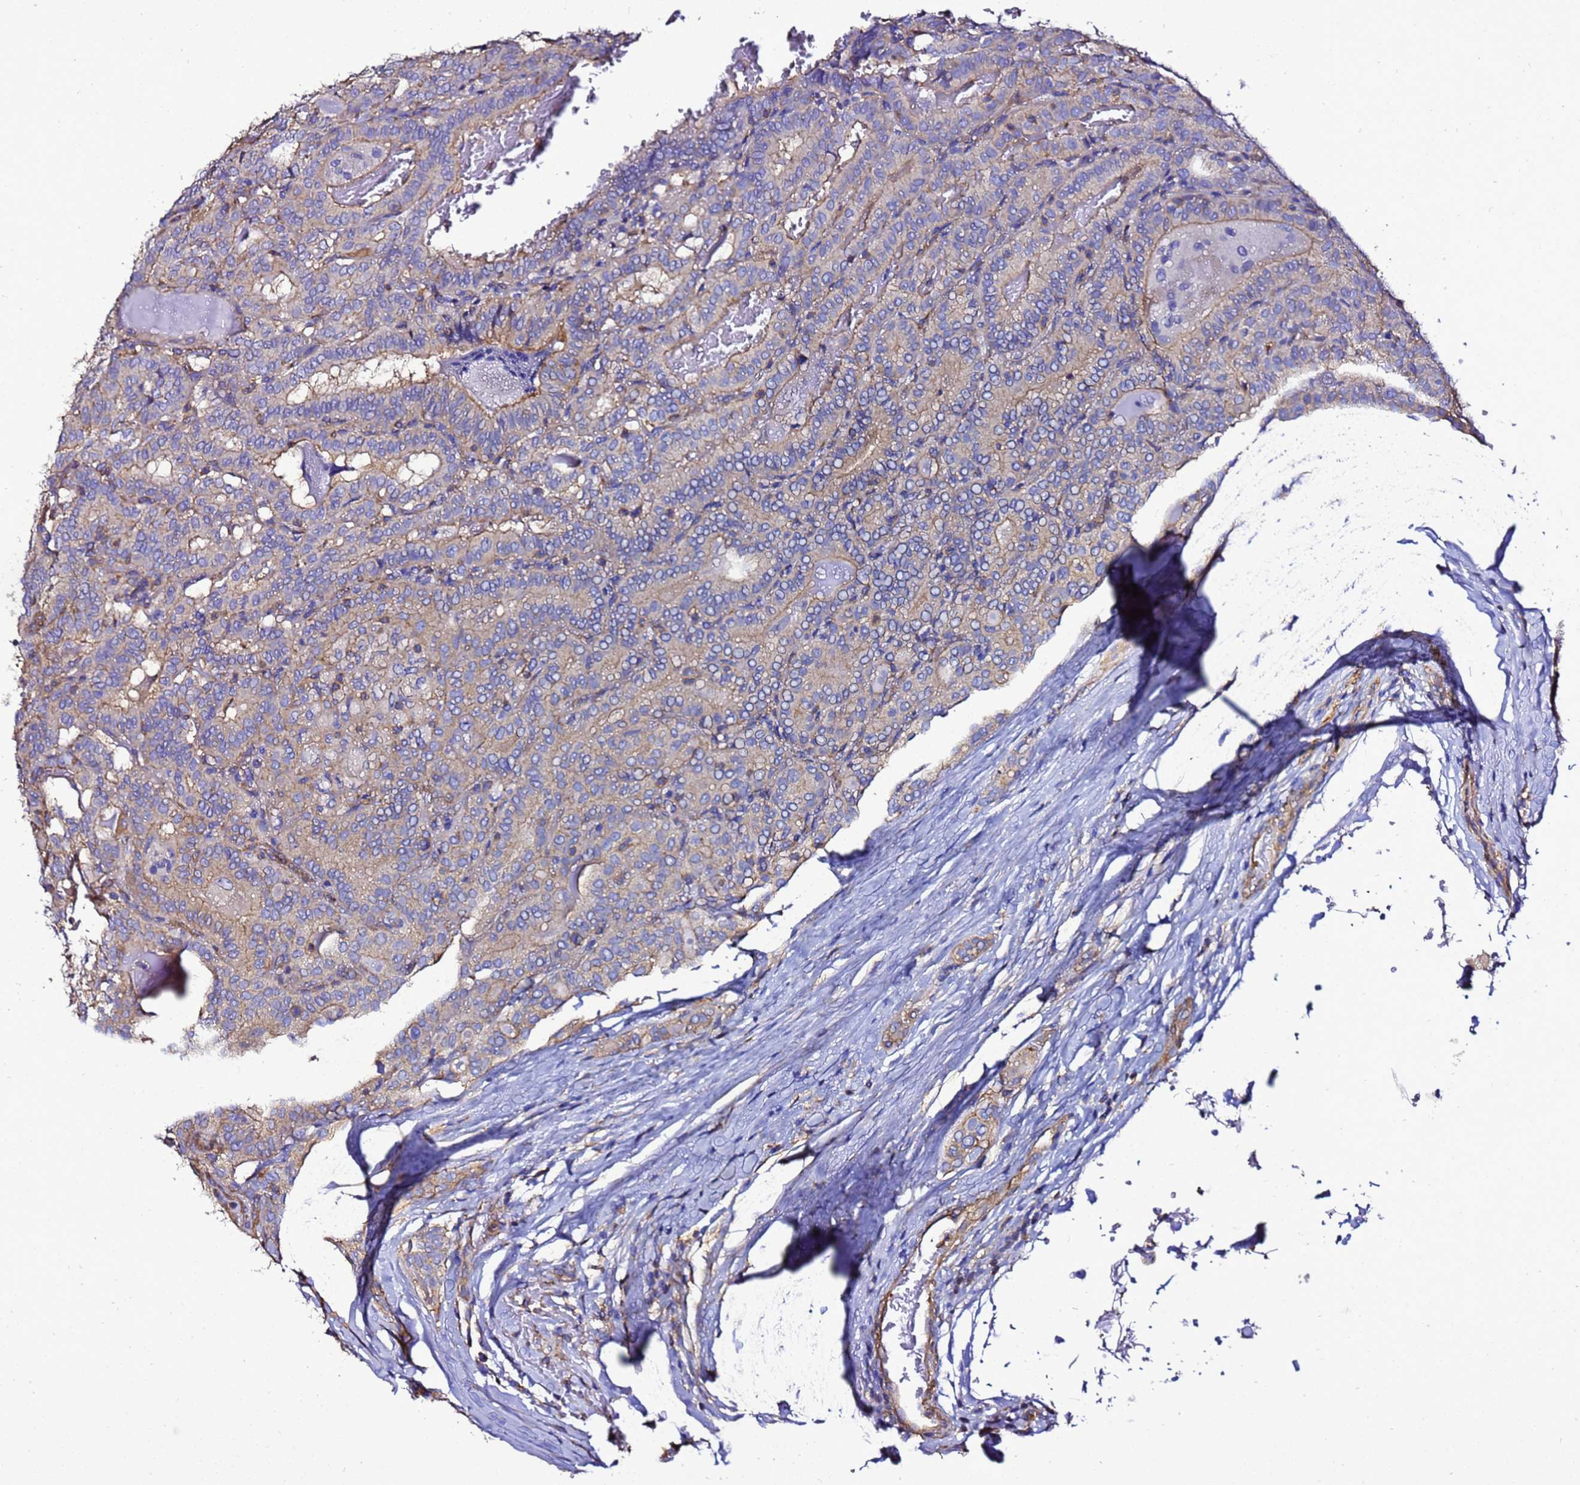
{"staining": {"intensity": "weak", "quantity": "25%-75%", "location": "cytoplasmic/membranous"}, "tissue": "thyroid cancer", "cell_type": "Tumor cells", "image_type": "cancer", "snomed": [{"axis": "morphology", "description": "Papillary adenocarcinoma, NOS"}, {"axis": "topography", "description": "Thyroid gland"}], "caption": "An immunohistochemistry histopathology image of tumor tissue is shown. Protein staining in brown highlights weak cytoplasmic/membranous positivity in papillary adenocarcinoma (thyroid) within tumor cells. (Brightfield microscopy of DAB IHC at high magnification).", "gene": "MYL12A", "patient": {"sex": "female", "age": 72}}